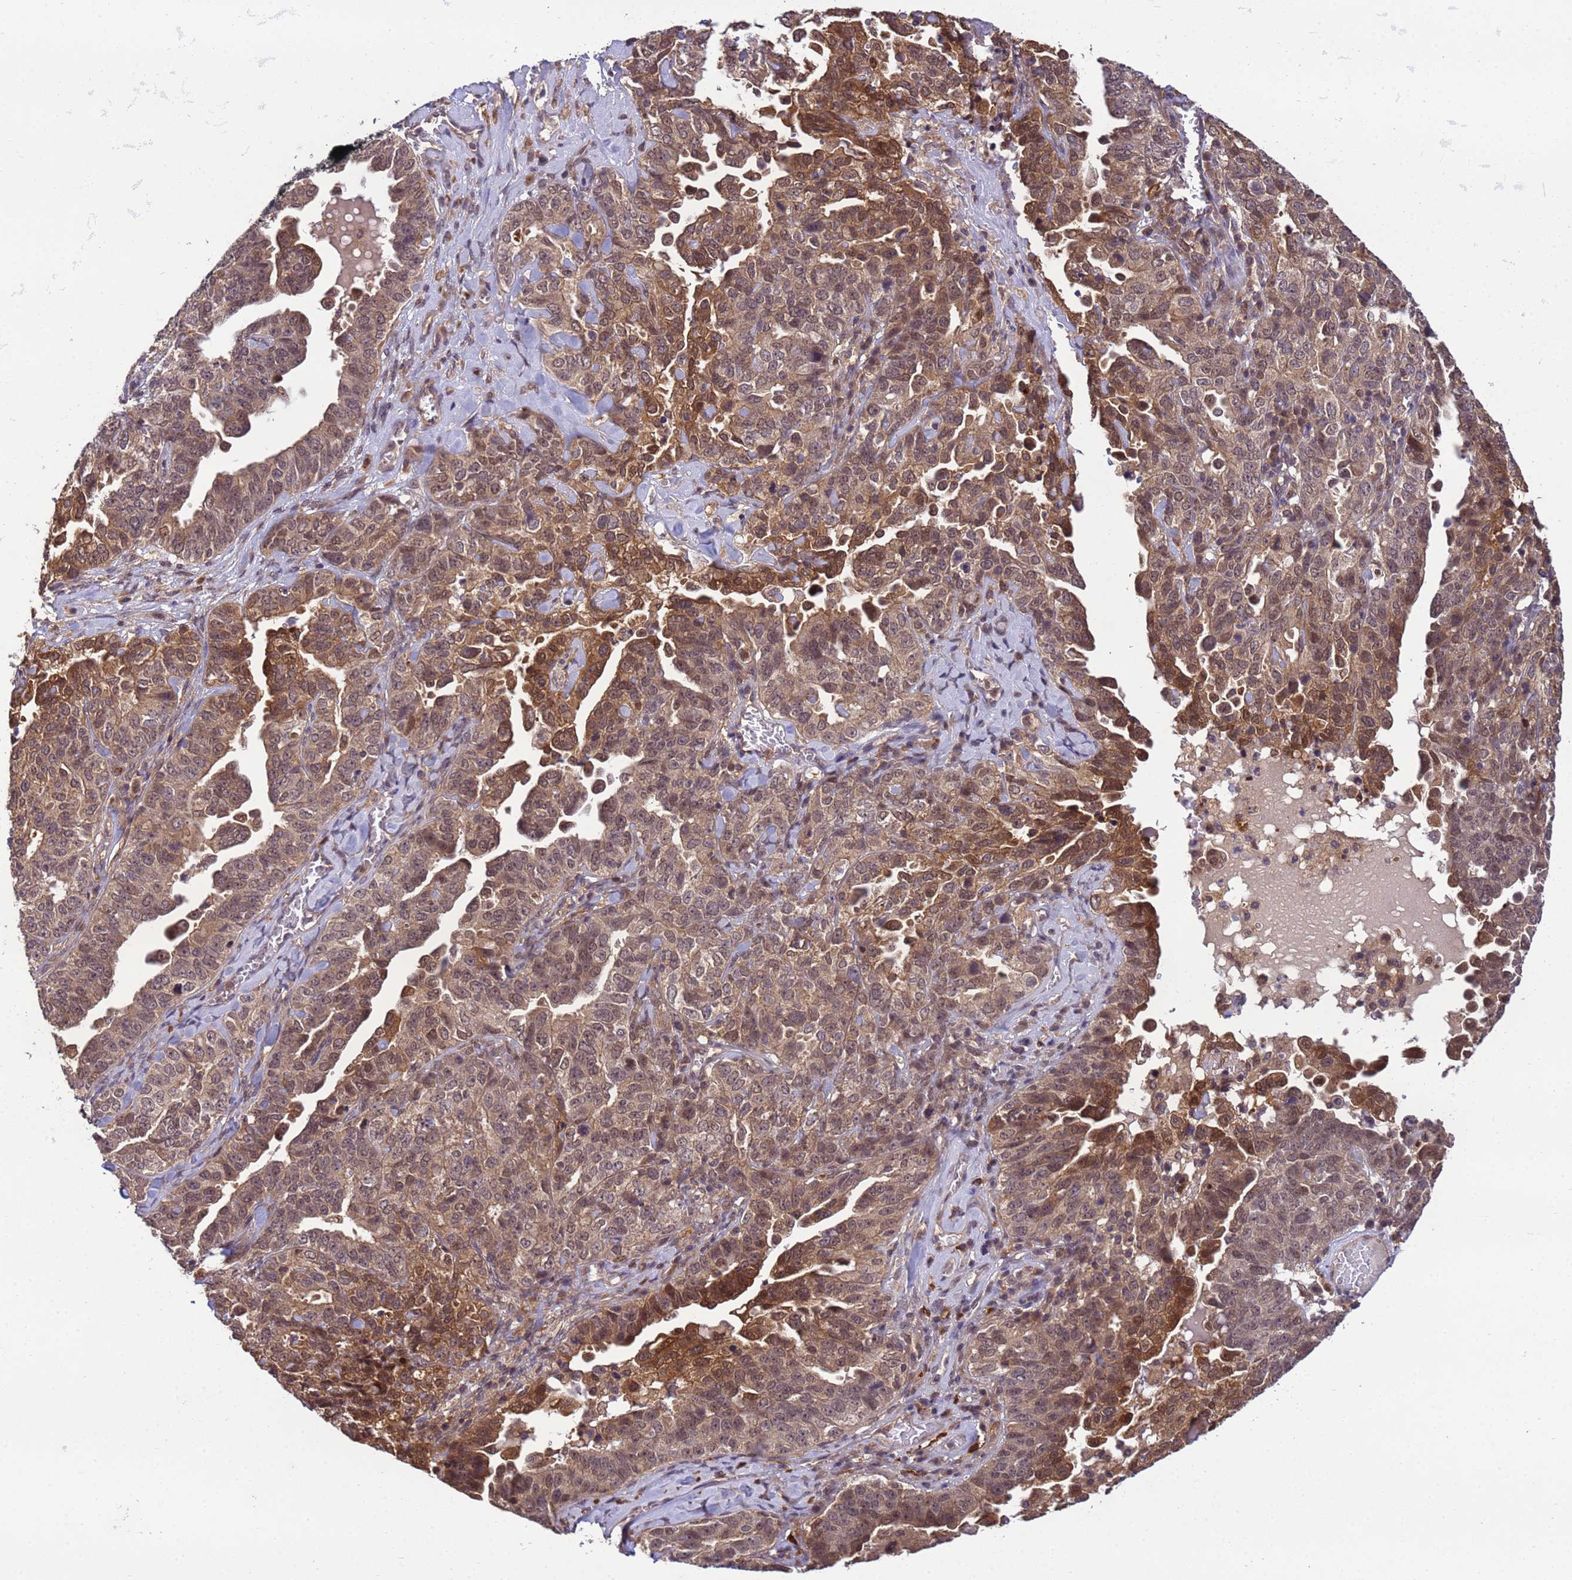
{"staining": {"intensity": "moderate", "quantity": ">75%", "location": "cytoplasmic/membranous,nuclear"}, "tissue": "ovarian cancer", "cell_type": "Tumor cells", "image_type": "cancer", "snomed": [{"axis": "morphology", "description": "Carcinoma, endometroid"}, {"axis": "topography", "description": "Ovary"}], "caption": "Immunohistochemistry (IHC) staining of endometroid carcinoma (ovarian), which displays medium levels of moderate cytoplasmic/membranous and nuclear positivity in approximately >75% of tumor cells indicating moderate cytoplasmic/membranous and nuclear protein expression. The staining was performed using DAB (brown) for protein detection and nuclei were counterstained in hematoxylin (blue).", "gene": "NPEPPS", "patient": {"sex": "female", "age": 62}}